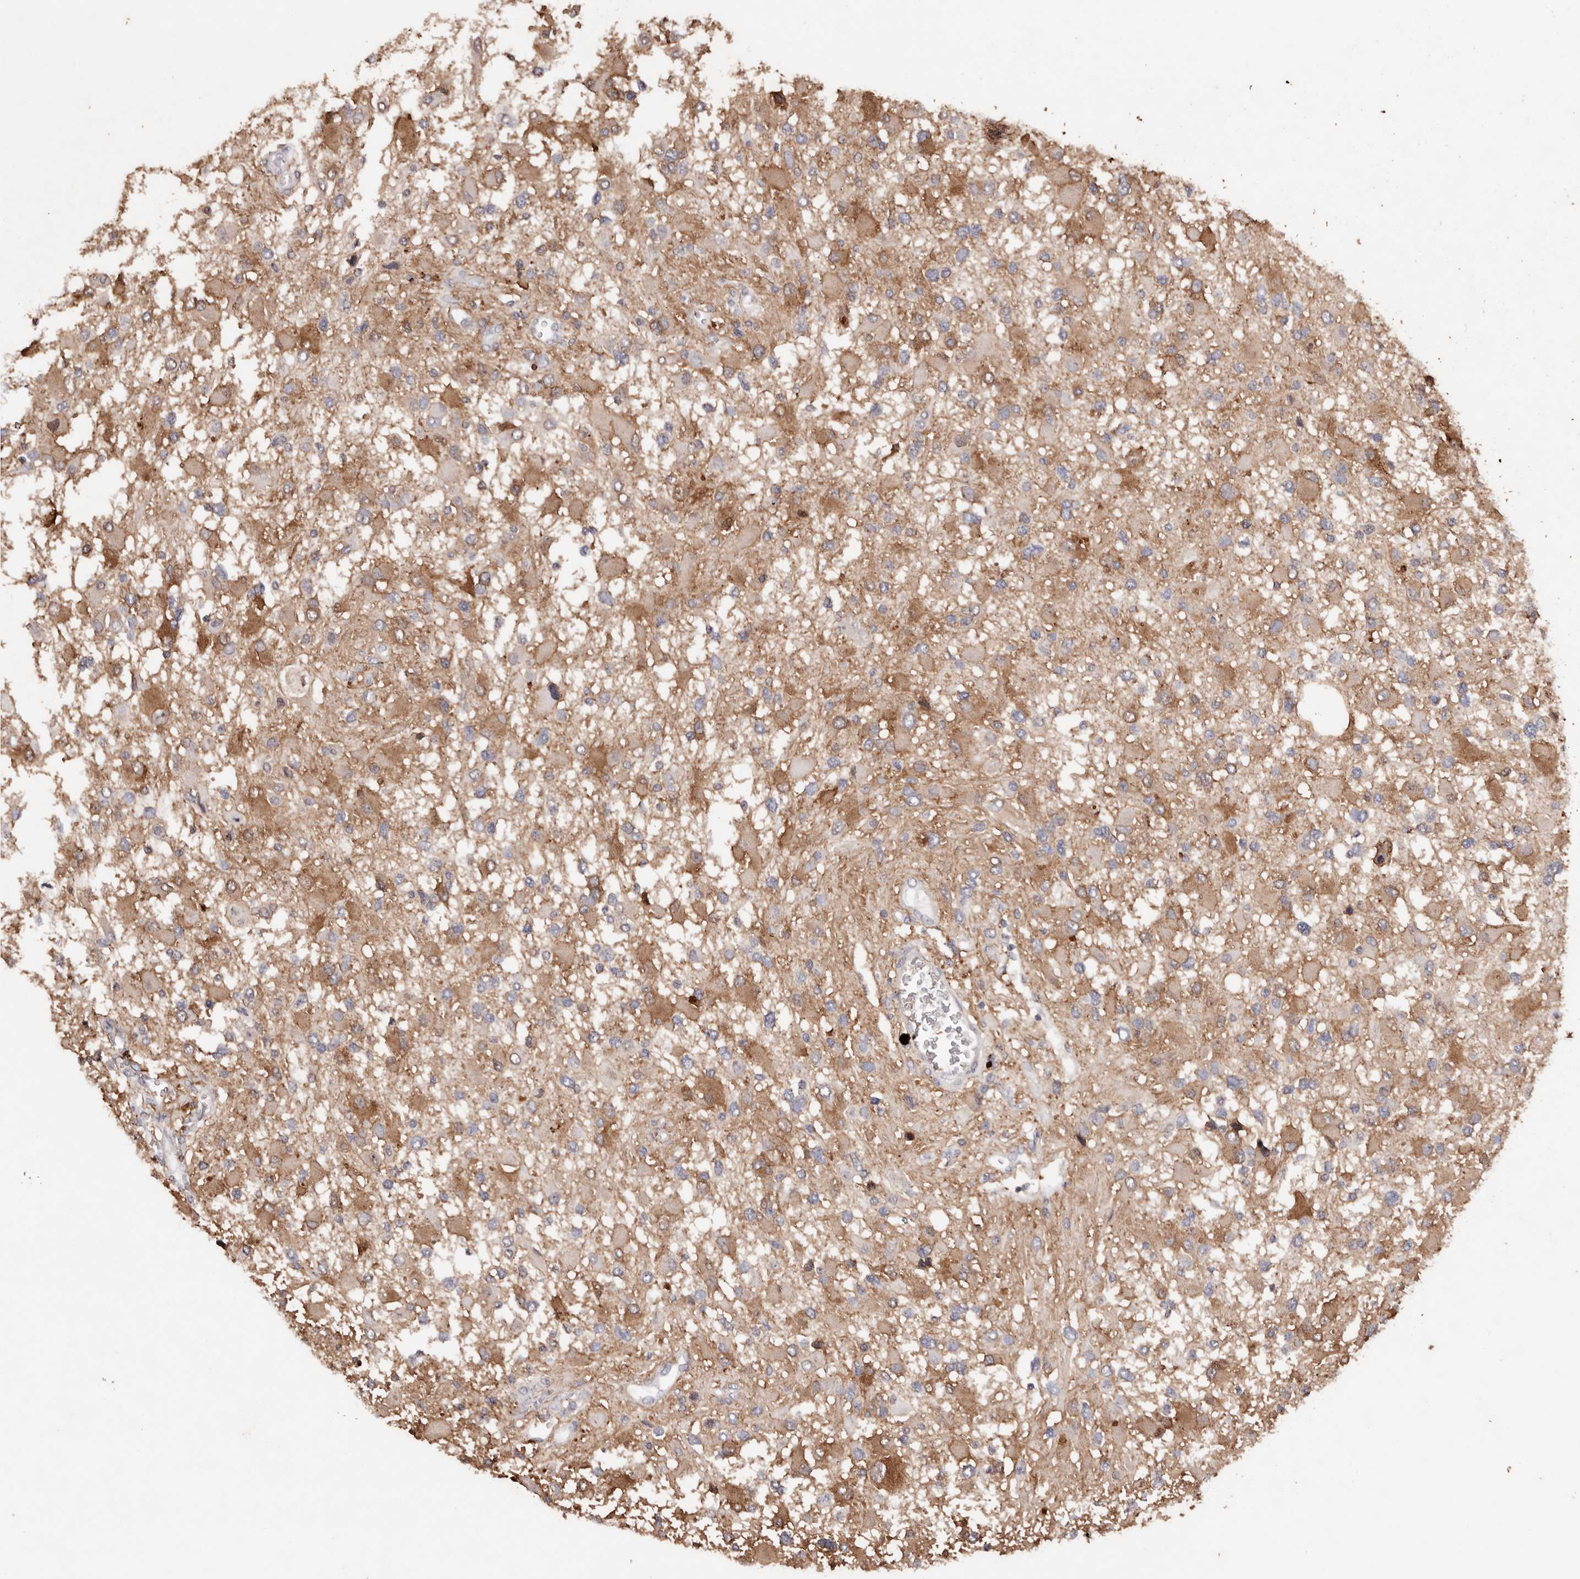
{"staining": {"intensity": "moderate", "quantity": "25%-75%", "location": "cytoplasmic/membranous"}, "tissue": "glioma", "cell_type": "Tumor cells", "image_type": "cancer", "snomed": [{"axis": "morphology", "description": "Glioma, malignant, High grade"}, {"axis": "topography", "description": "Brain"}], "caption": "Tumor cells show medium levels of moderate cytoplasmic/membranous expression in approximately 25%-75% of cells in glioma. (Brightfield microscopy of DAB IHC at high magnification).", "gene": "TYW3", "patient": {"sex": "male", "age": 53}}